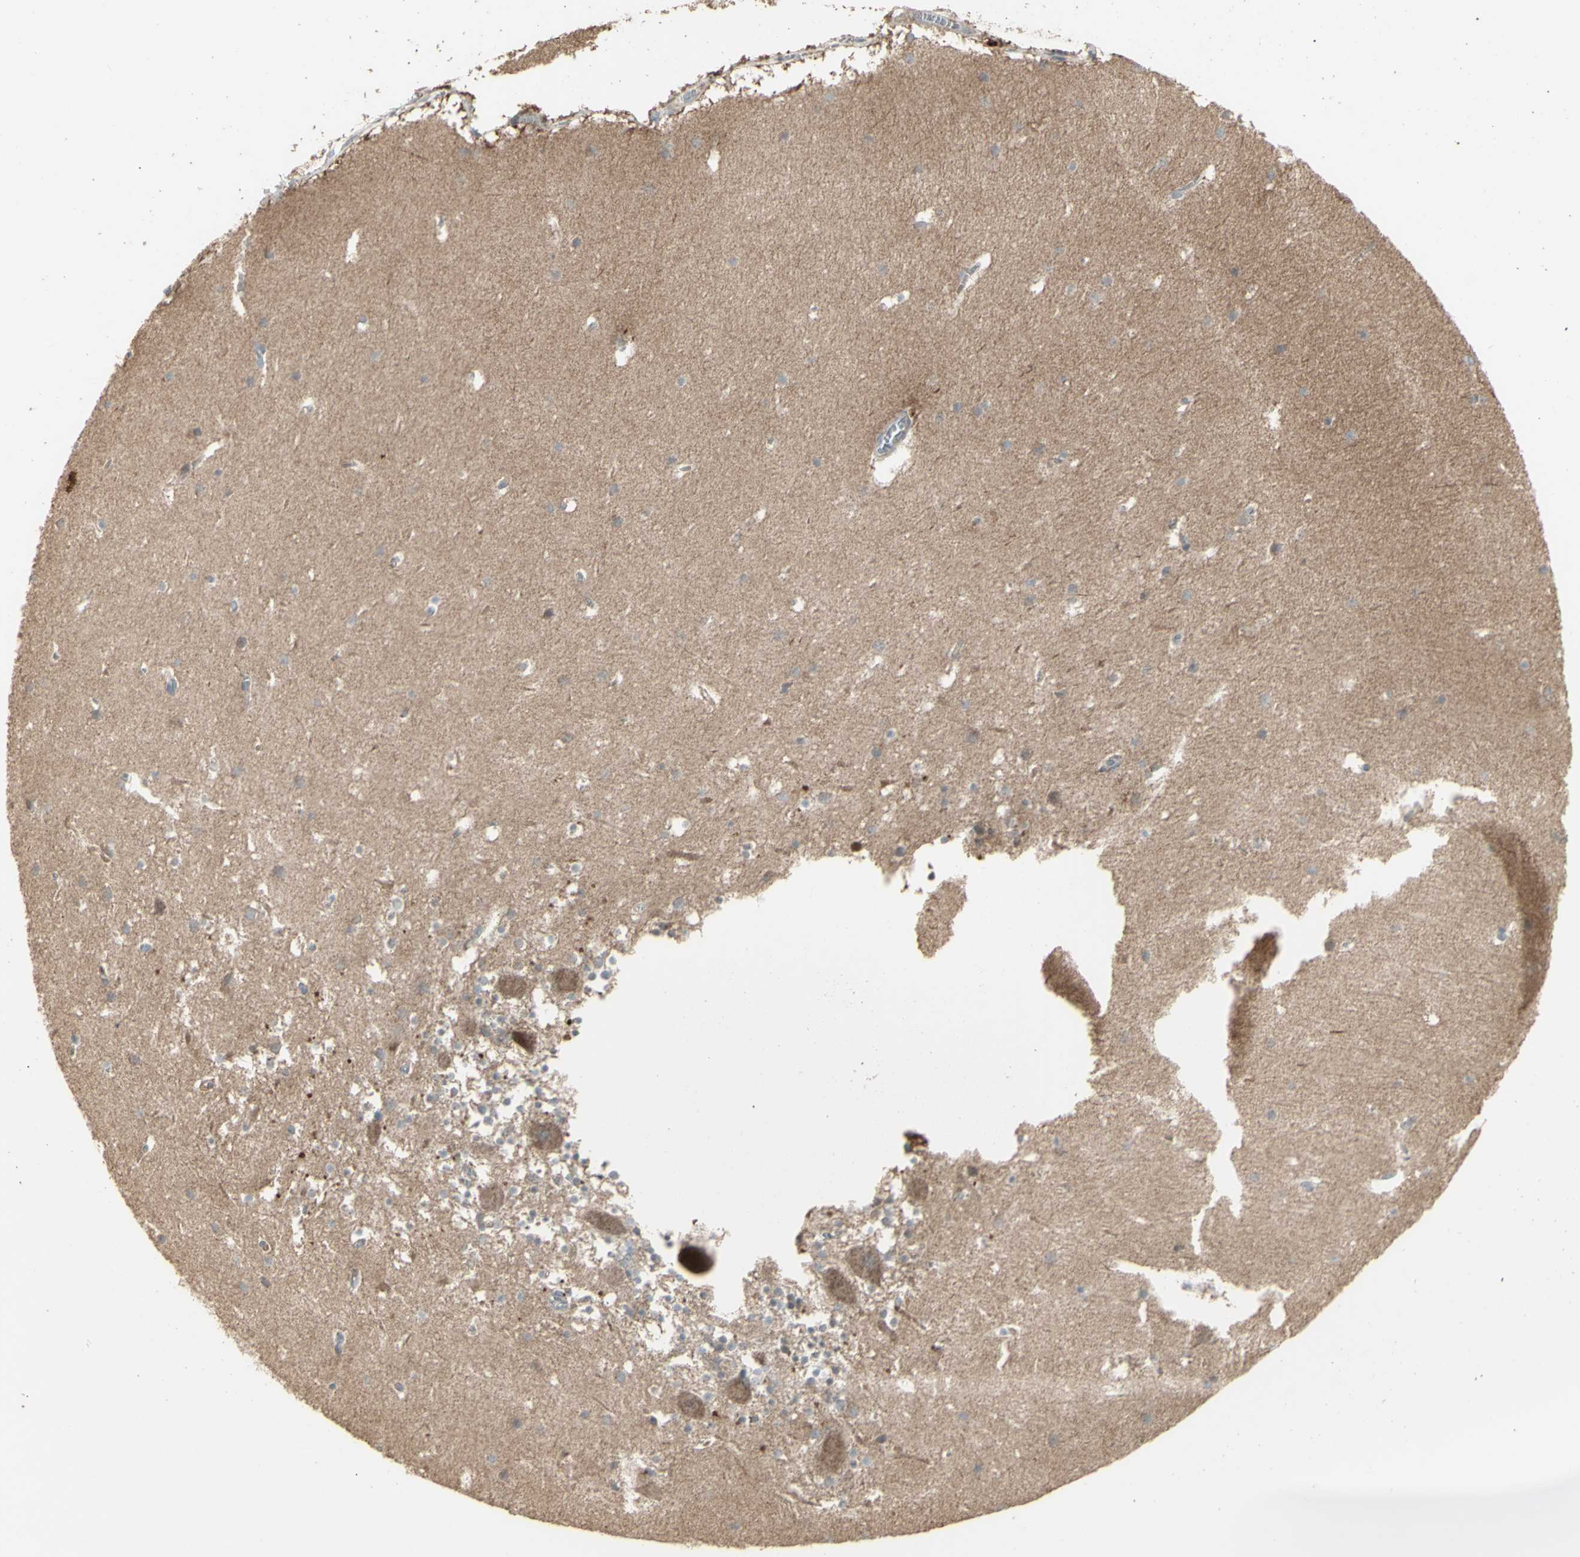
{"staining": {"intensity": "weak", "quantity": ">75%", "location": "cytoplasmic/membranous"}, "tissue": "cerebellum", "cell_type": "Cells in granular layer", "image_type": "normal", "snomed": [{"axis": "morphology", "description": "Normal tissue, NOS"}, {"axis": "topography", "description": "Cerebellum"}], "caption": "Protein analysis of normal cerebellum demonstrates weak cytoplasmic/membranous positivity in about >75% of cells in granular layer.", "gene": "RNASEL", "patient": {"sex": "male", "age": 45}}